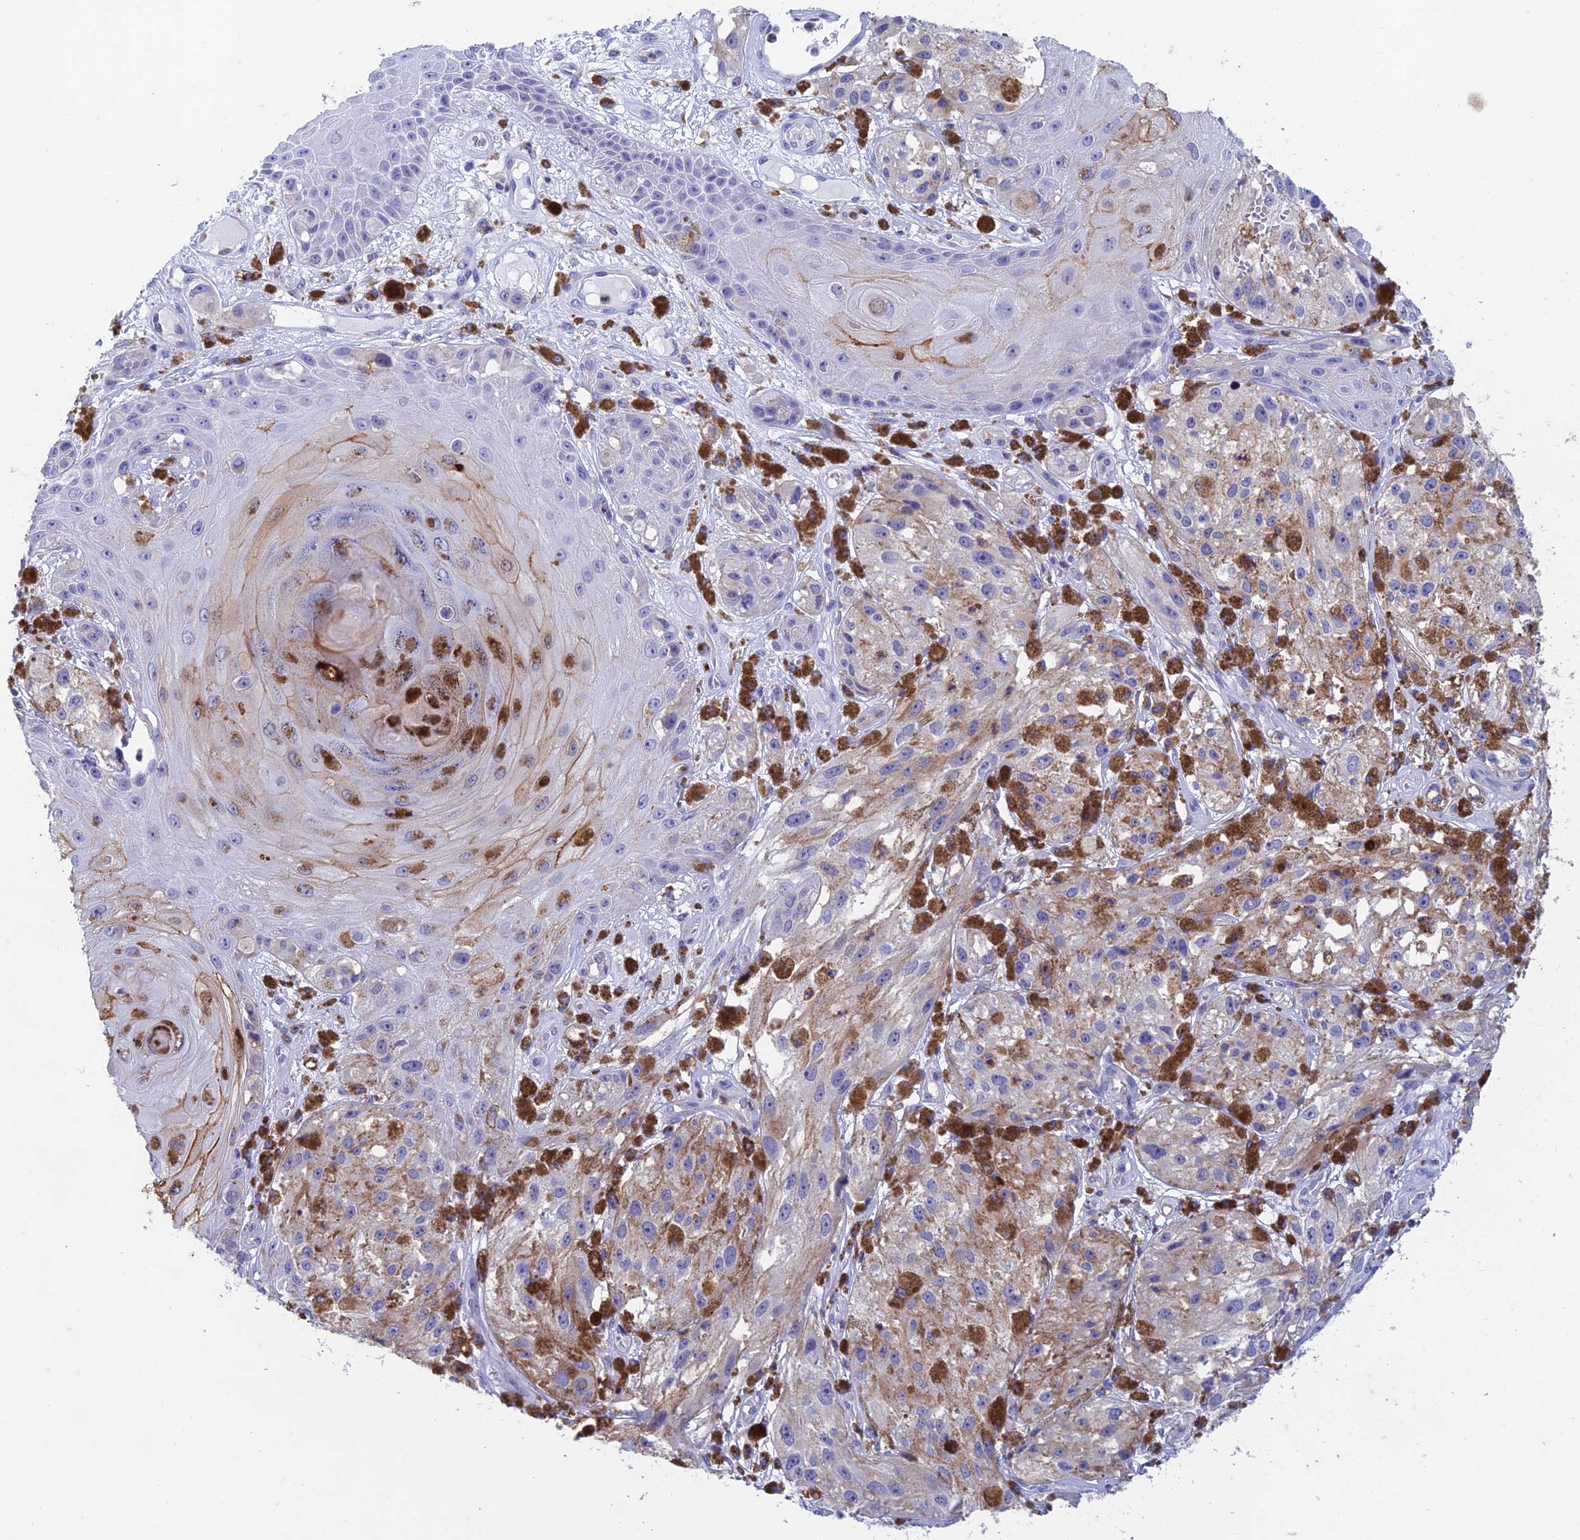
{"staining": {"intensity": "negative", "quantity": "none", "location": "none"}, "tissue": "melanoma", "cell_type": "Tumor cells", "image_type": "cancer", "snomed": [{"axis": "morphology", "description": "Malignant melanoma, NOS"}, {"axis": "topography", "description": "Skin"}], "caption": "This is a micrograph of immunohistochemistry staining of melanoma, which shows no positivity in tumor cells.", "gene": "FGF7", "patient": {"sex": "male", "age": 88}}